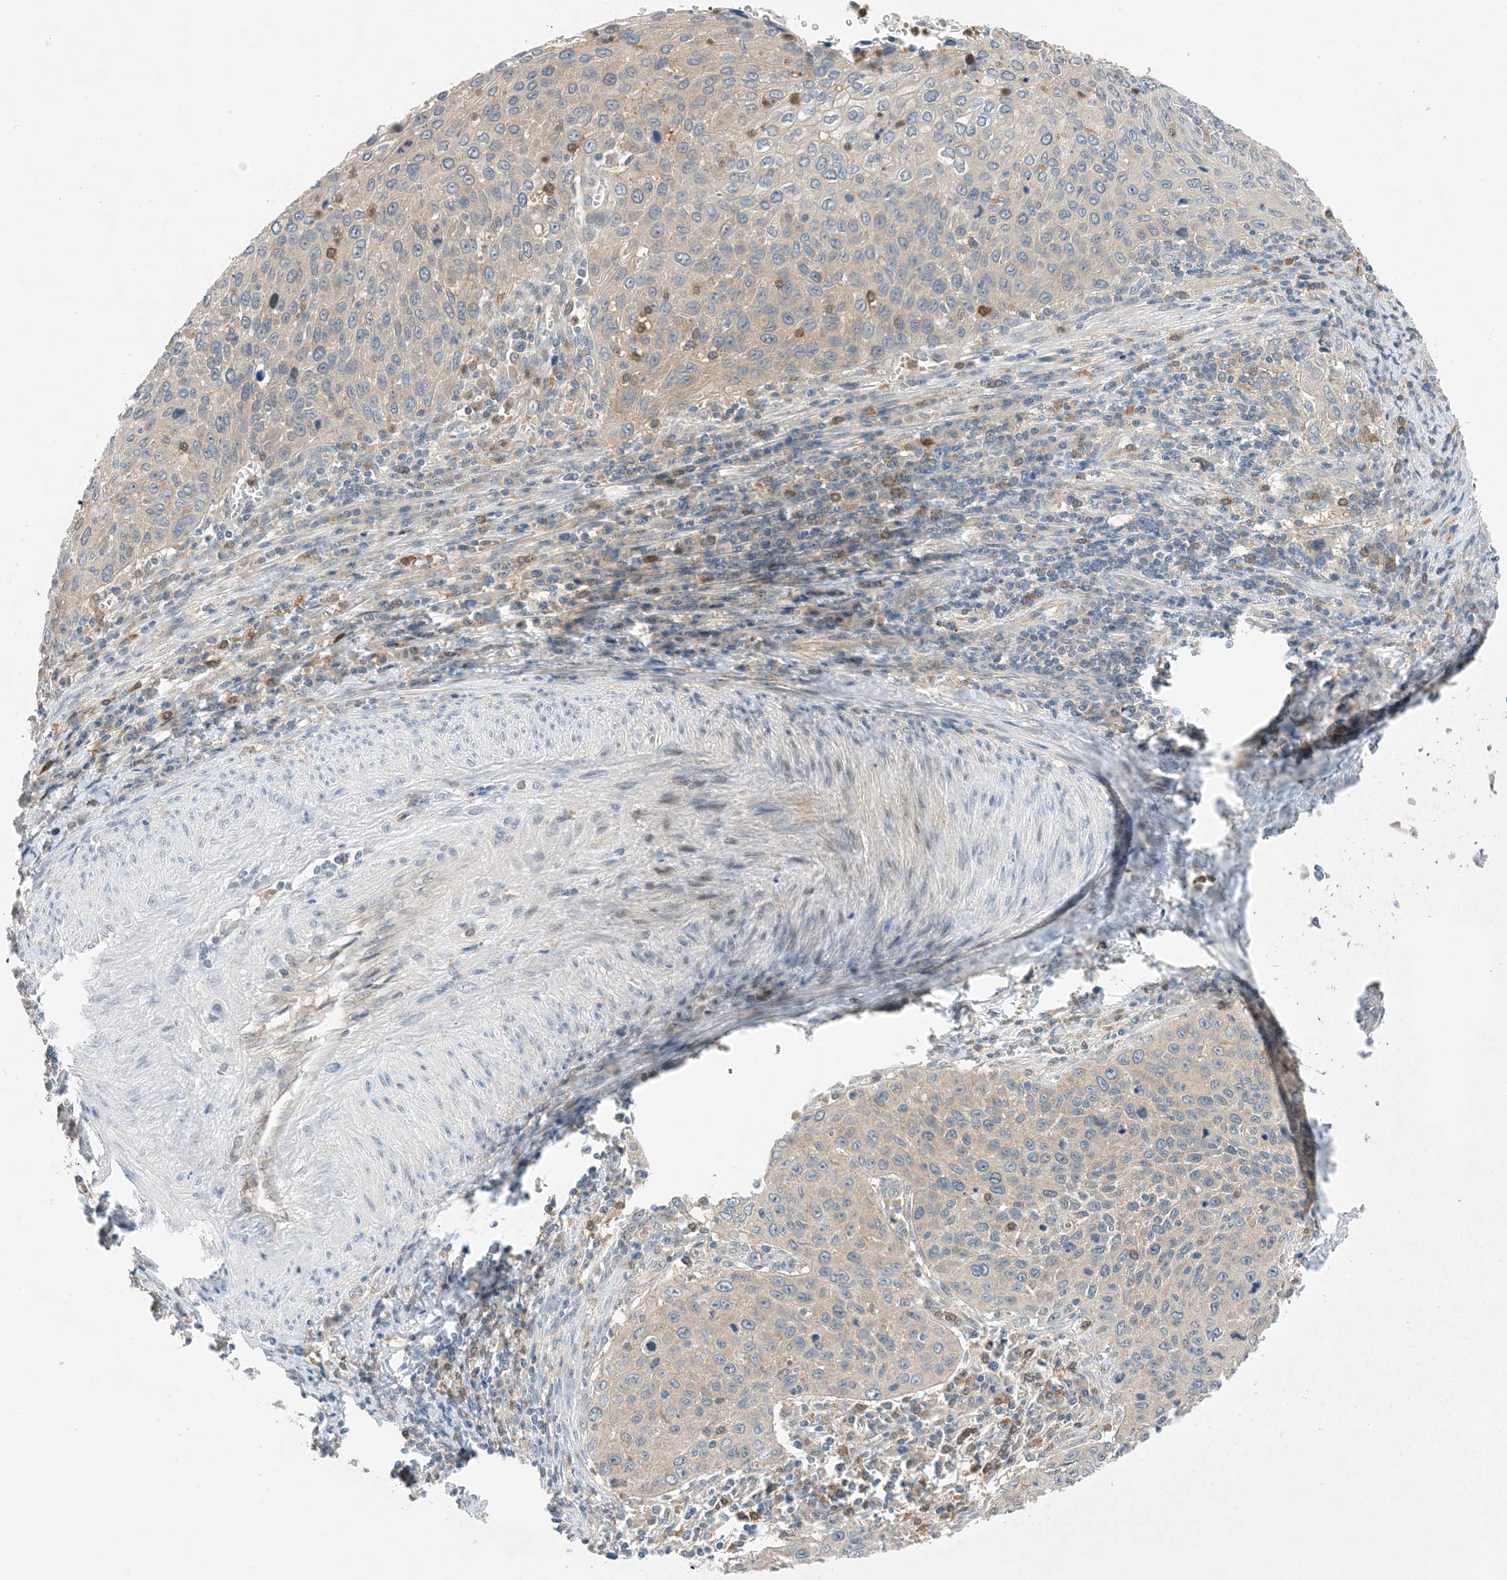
{"staining": {"intensity": "negative", "quantity": "none", "location": "none"}, "tissue": "cervical cancer", "cell_type": "Tumor cells", "image_type": "cancer", "snomed": [{"axis": "morphology", "description": "Squamous cell carcinoma, NOS"}, {"axis": "topography", "description": "Cervix"}], "caption": "Cervical cancer was stained to show a protein in brown. There is no significant staining in tumor cells. (DAB (3,3'-diaminobenzidine) immunohistochemistry visualized using brightfield microscopy, high magnification).", "gene": "KIFBP", "patient": {"sex": "female", "age": 32}}